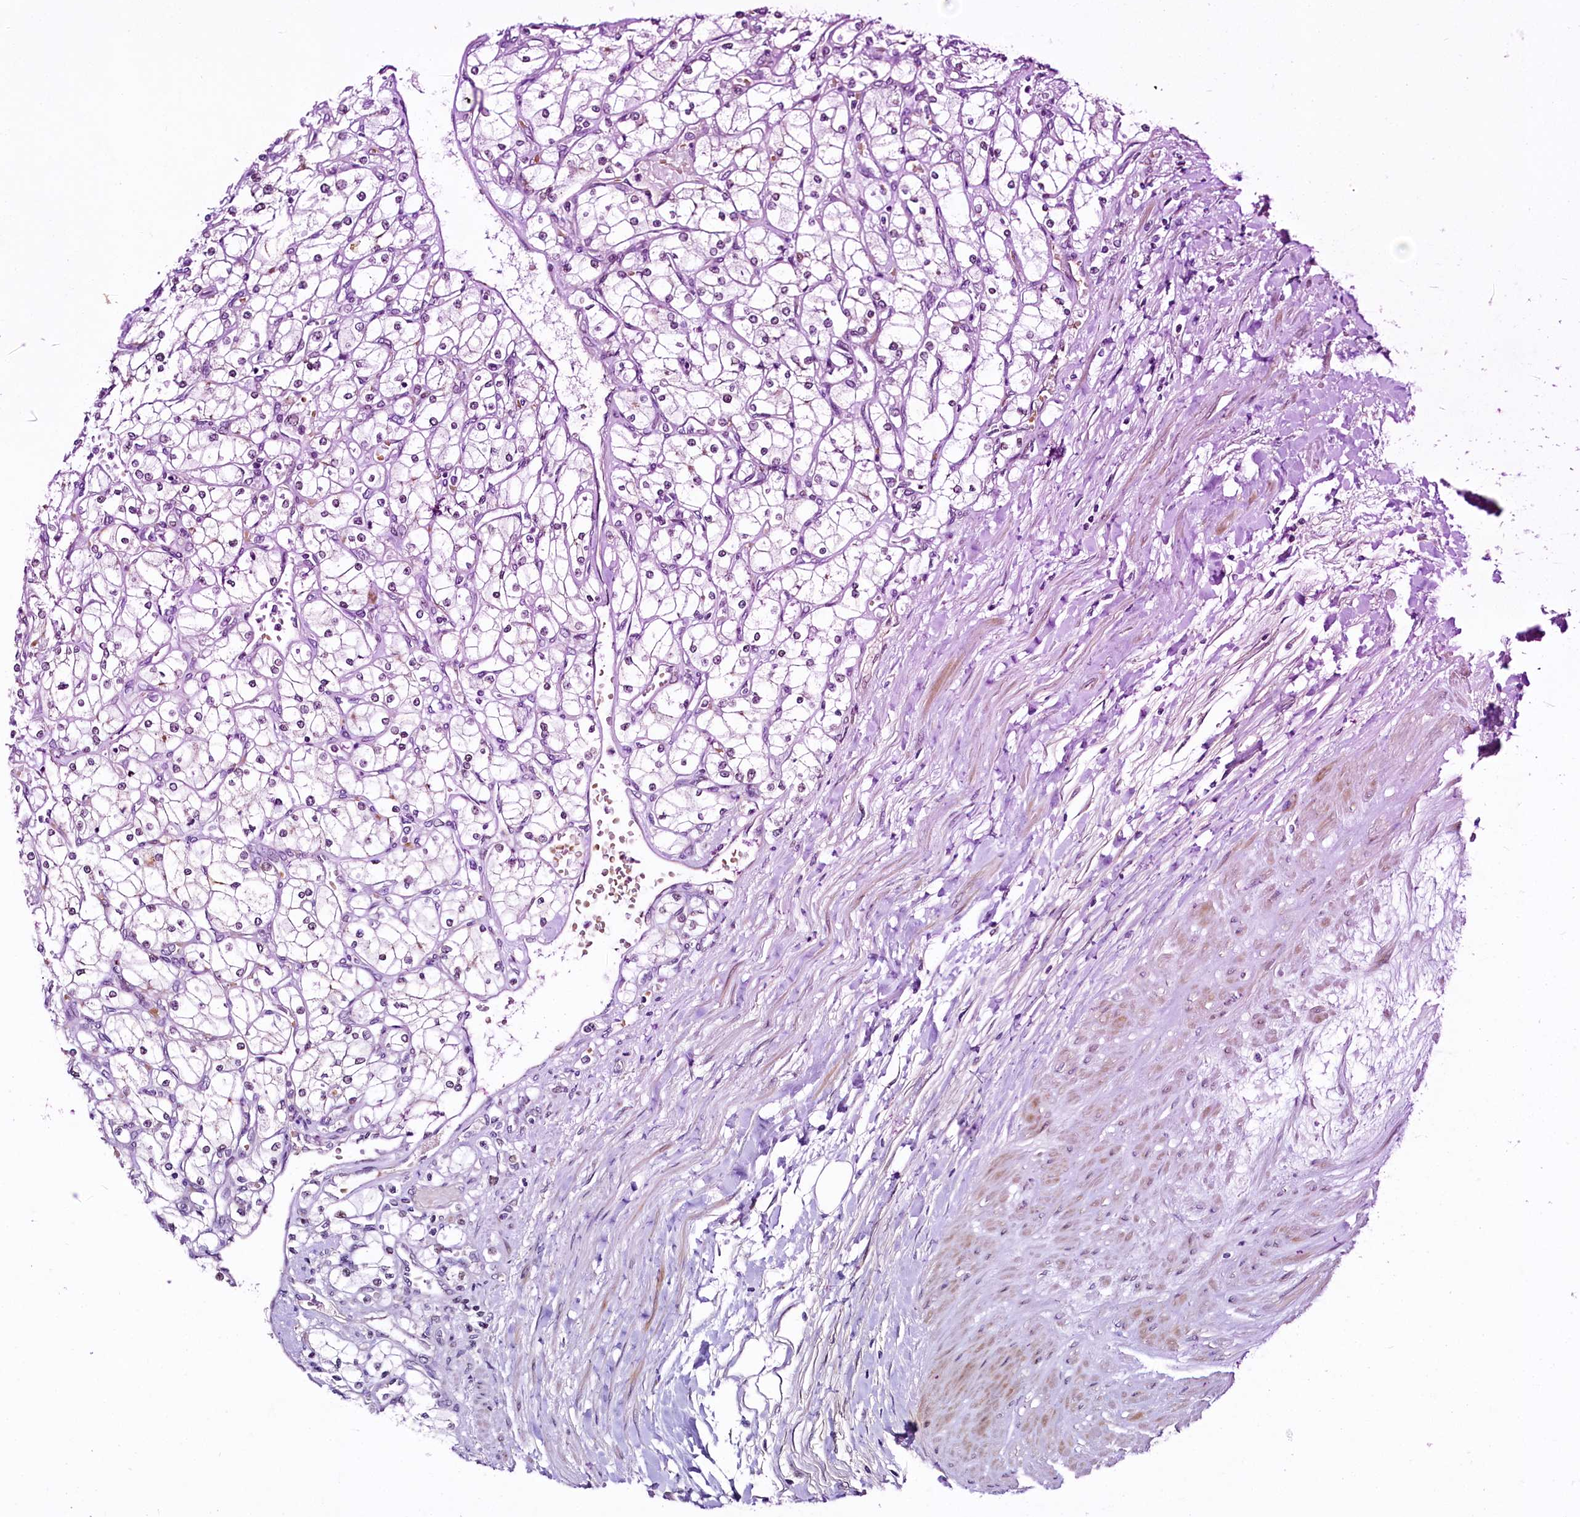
{"staining": {"intensity": "negative", "quantity": "none", "location": "none"}, "tissue": "renal cancer", "cell_type": "Tumor cells", "image_type": "cancer", "snomed": [{"axis": "morphology", "description": "Adenocarcinoma, NOS"}, {"axis": "topography", "description": "Kidney"}], "caption": "A high-resolution histopathology image shows IHC staining of renal cancer, which displays no significant staining in tumor cells.", "gene": "LEUTX", "patient": {"sex": "male", "age": 80}}